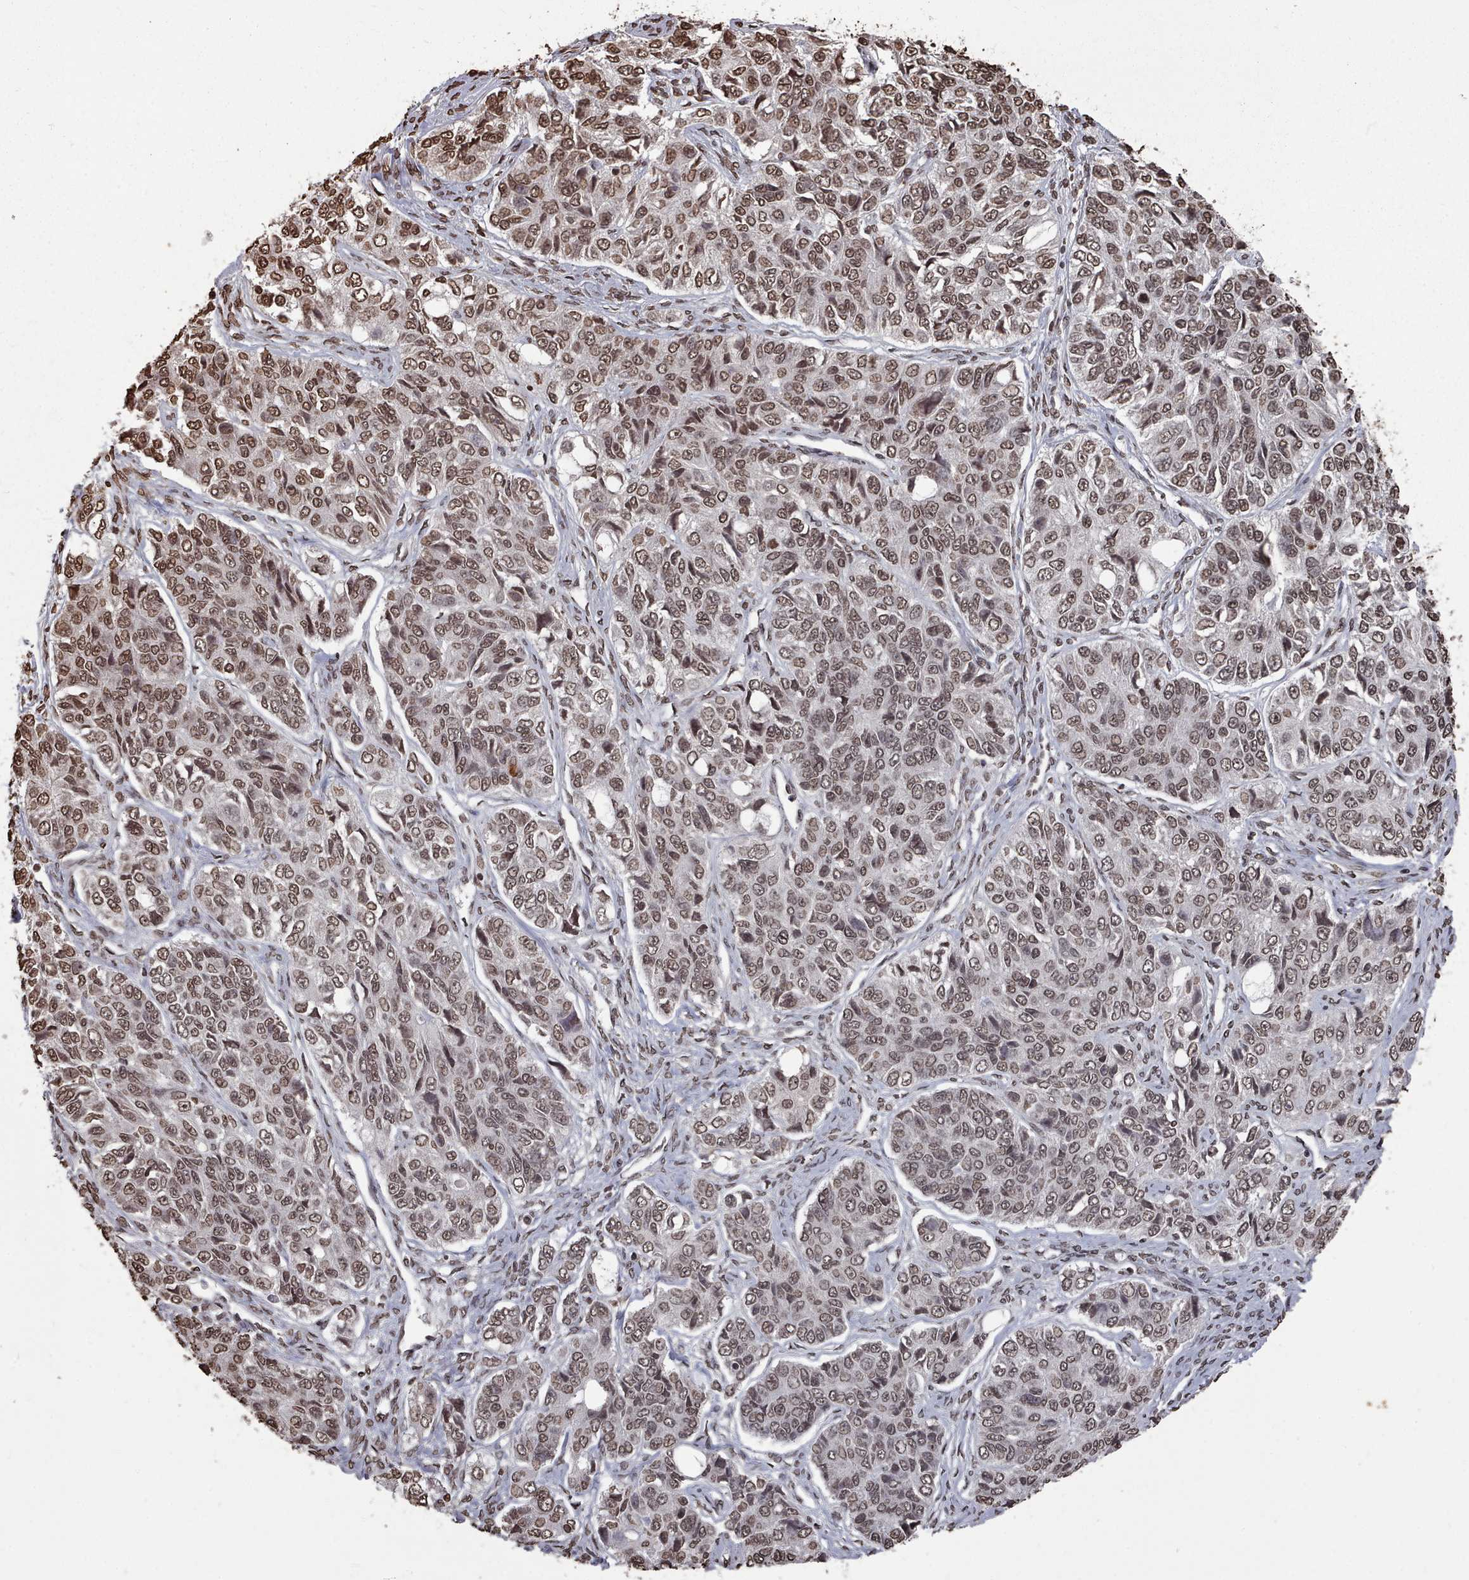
{"staining": {"intensity": "moderate", "quantity": ">75%", "location": "nuclear"}, "tissue": "ovarian cancer", "cell_type": "Tumor cells", "image_type": "cancer", "snomed": [{"axis": "morphology", "description": "Carcinoma, endometroid"}, {"axis": "topography", "description": "Ovary"}], "caption": "Immunohistochemical staining of human endometroid carcinoma (ovarian) reveals medium levels of moderate nuclear staining in approximately >75% of tumor cells.", "gene": "PLEKHG5", "patient": {"sex": "female", "age": 51}}